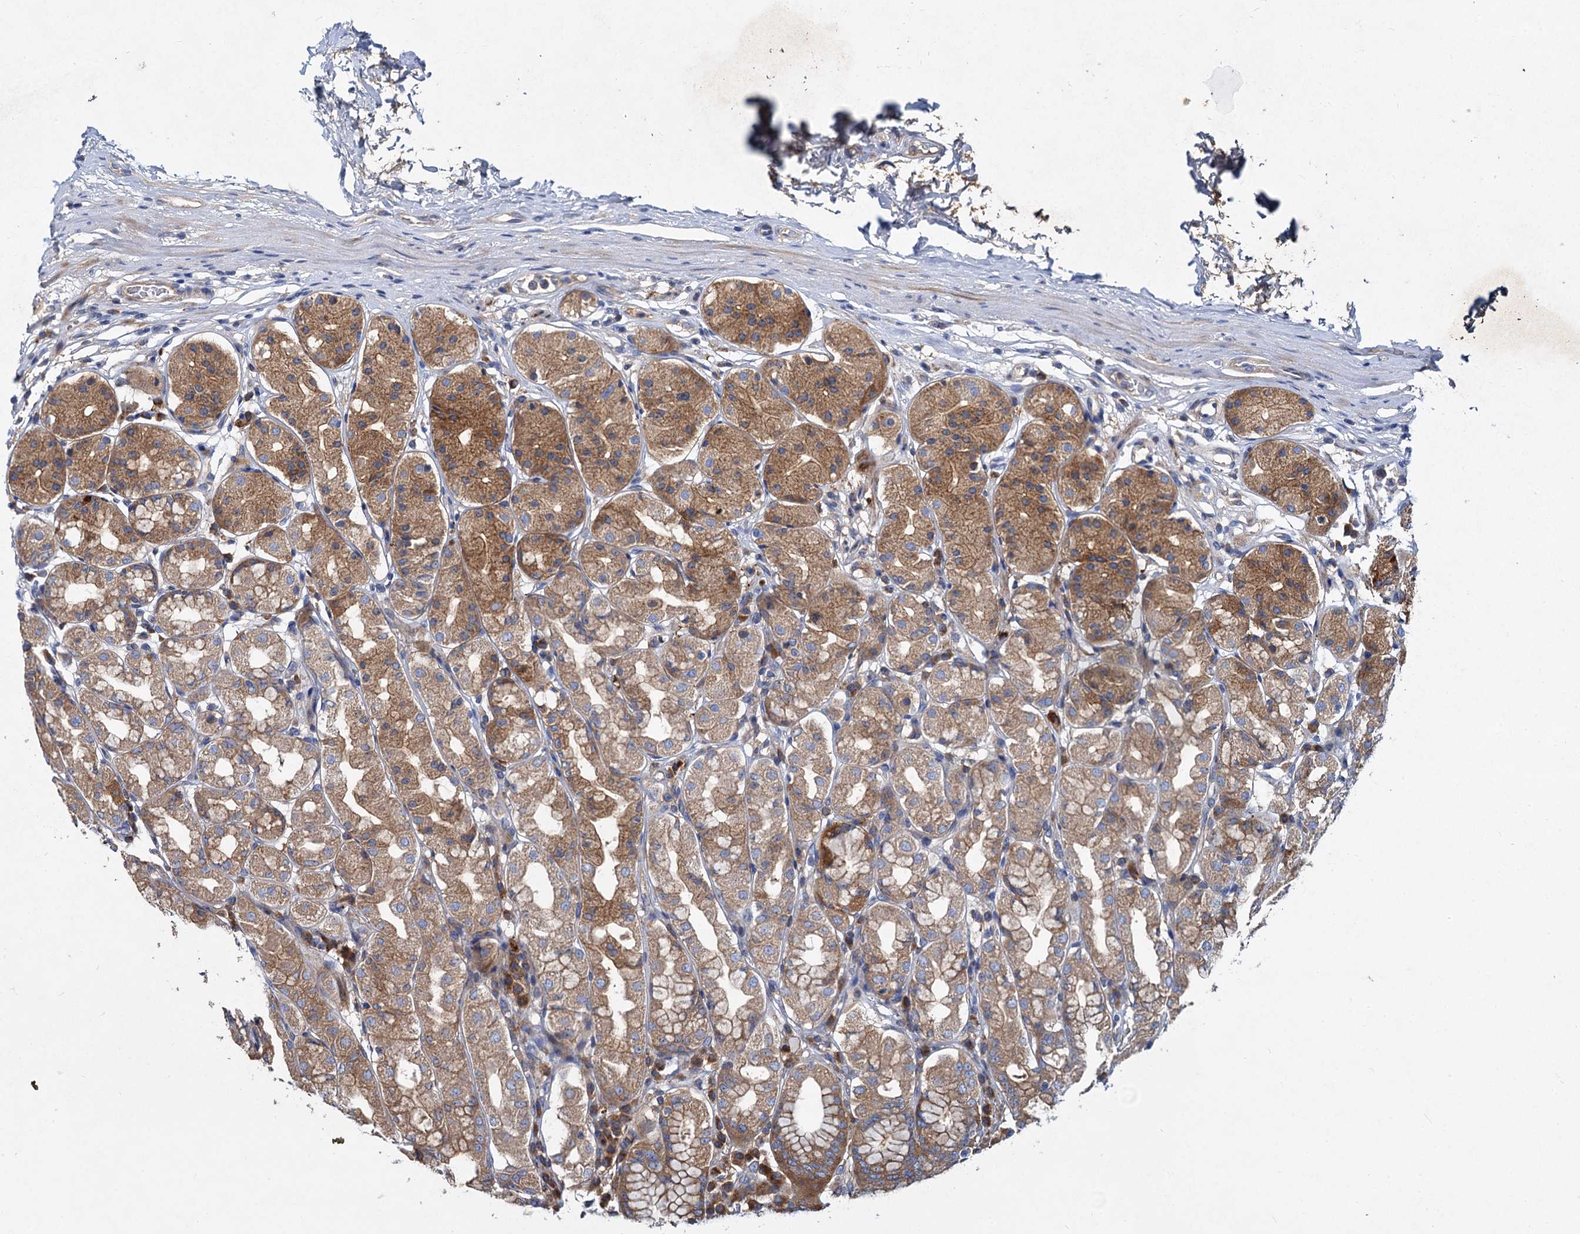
{"staining": {"intensity": "moderate", "quantity": ">75%", "location": "cytoplasmic/membranous"}, "tissue": "stomach", "cell_type": "Glandular cells", "image_type": "normal", "snomed": [{"axis": "morphology", "description": "Normal tissue, NOS"}, {"axis": "topography", "description": "Stomach"}, {"axis": "topography", "description": "Stomach, lower"}], "caption": "A medium amount of moderate cytoplasmic/membranous expression is seen in about >75% of glandular cells in normal stomach. The protein of interest is shown in brown color, while the nuclei are stained blue.", "gene": "ALKBH7", "patient": {"sex": "female", "age": 56}}